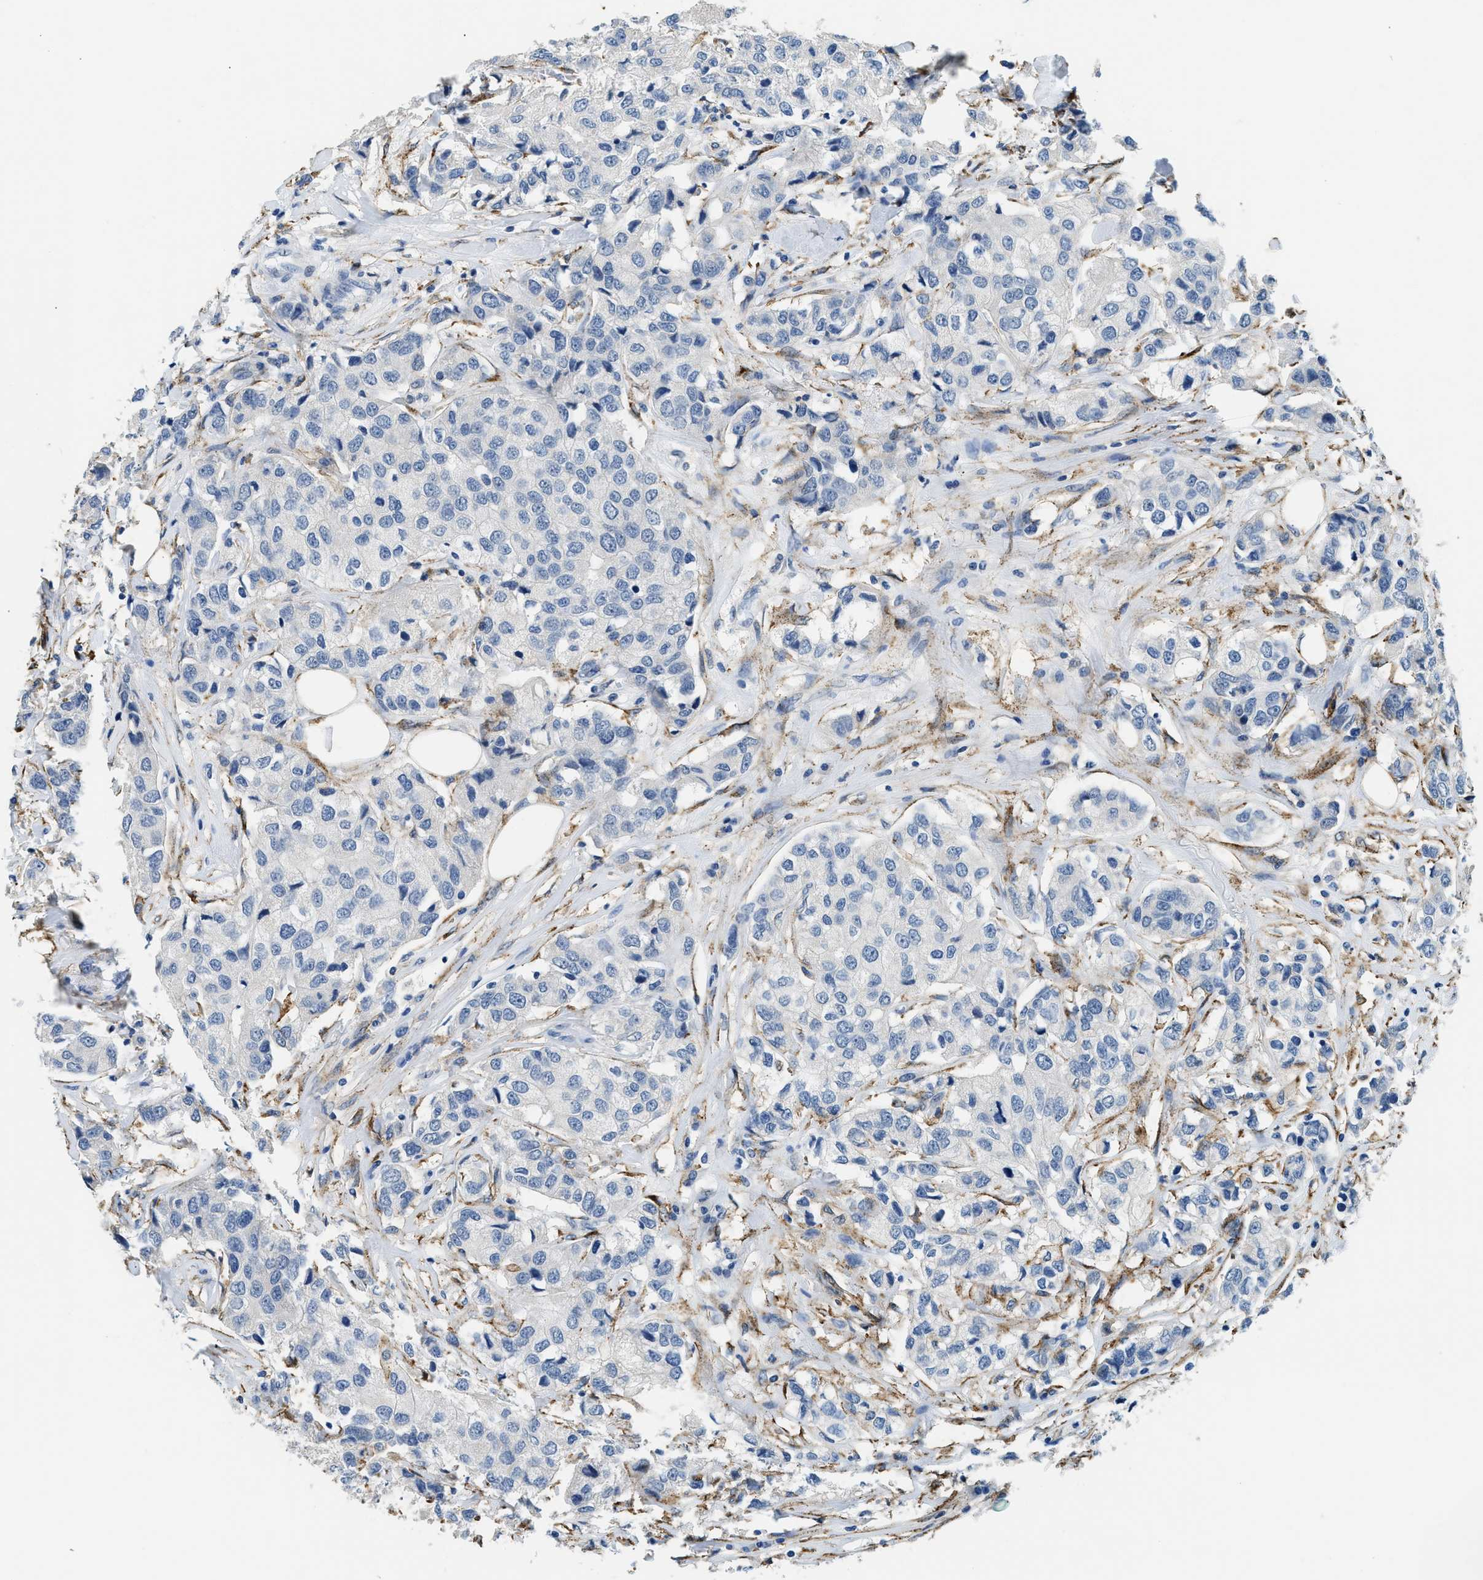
{"staining": {"intensity": "negative", "quantity": "none", "location": "none"}, "tissue": "breast cancer", "cell_type": "Tumor cells", "image_type": "cancer", "snomed": [{"axis": "morphology", "description": "Duct carcinoma"}, {"axis": "topography", "description": "Breast"}], "caption": "High power microscopy photomicrograph of an immunohistochemistry image of infiltrating ductal carcinoma (breast), revealing no significant positivity in tumor cells.", "gene": "LRP1", "patient": {"sex": "female", "age": 80}}